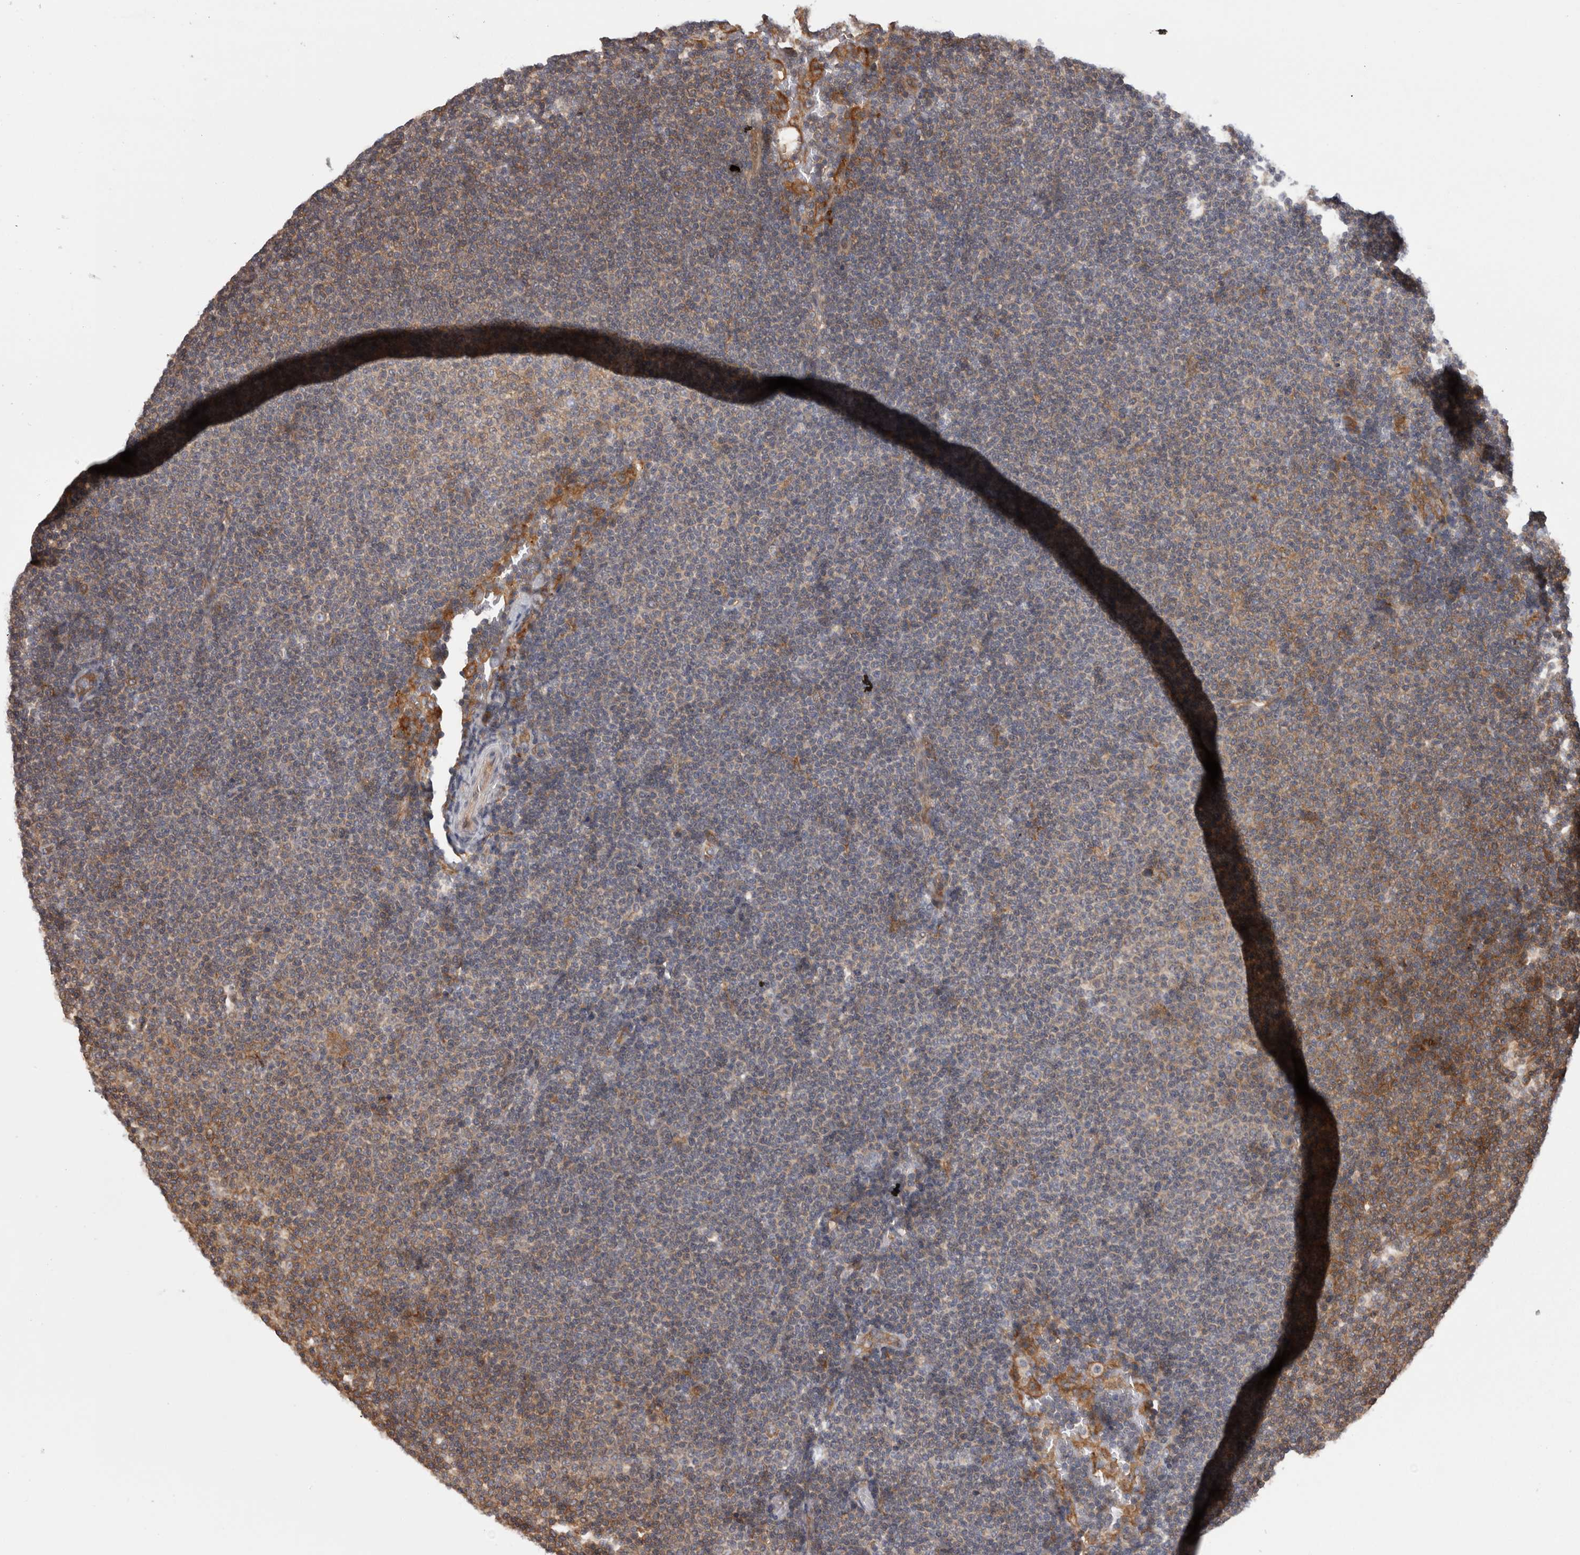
{"staining": {"intensity": "moderate", "quantity": "25%-75%", "location": "cytoplasmic/membranous"}, "tissue": "lymphoma", "cell_type": "Tumor cells", "image_type": "cancer", "snomed": [{"axis": "morphology", "description": "Malignant lymphoma, non-Hodgkin's type, Low grade"}, {"axis": "topography", "description": "Lymph node"}], "caption": "Immunohistochemical staining of human lymphoma demonstrates medium levels of moderate cytoplasmic/membranous staining in about 25%-75% of tumor cells.", "gene": "SMCR8", "patient": {"sex": "female", "age": 53}}